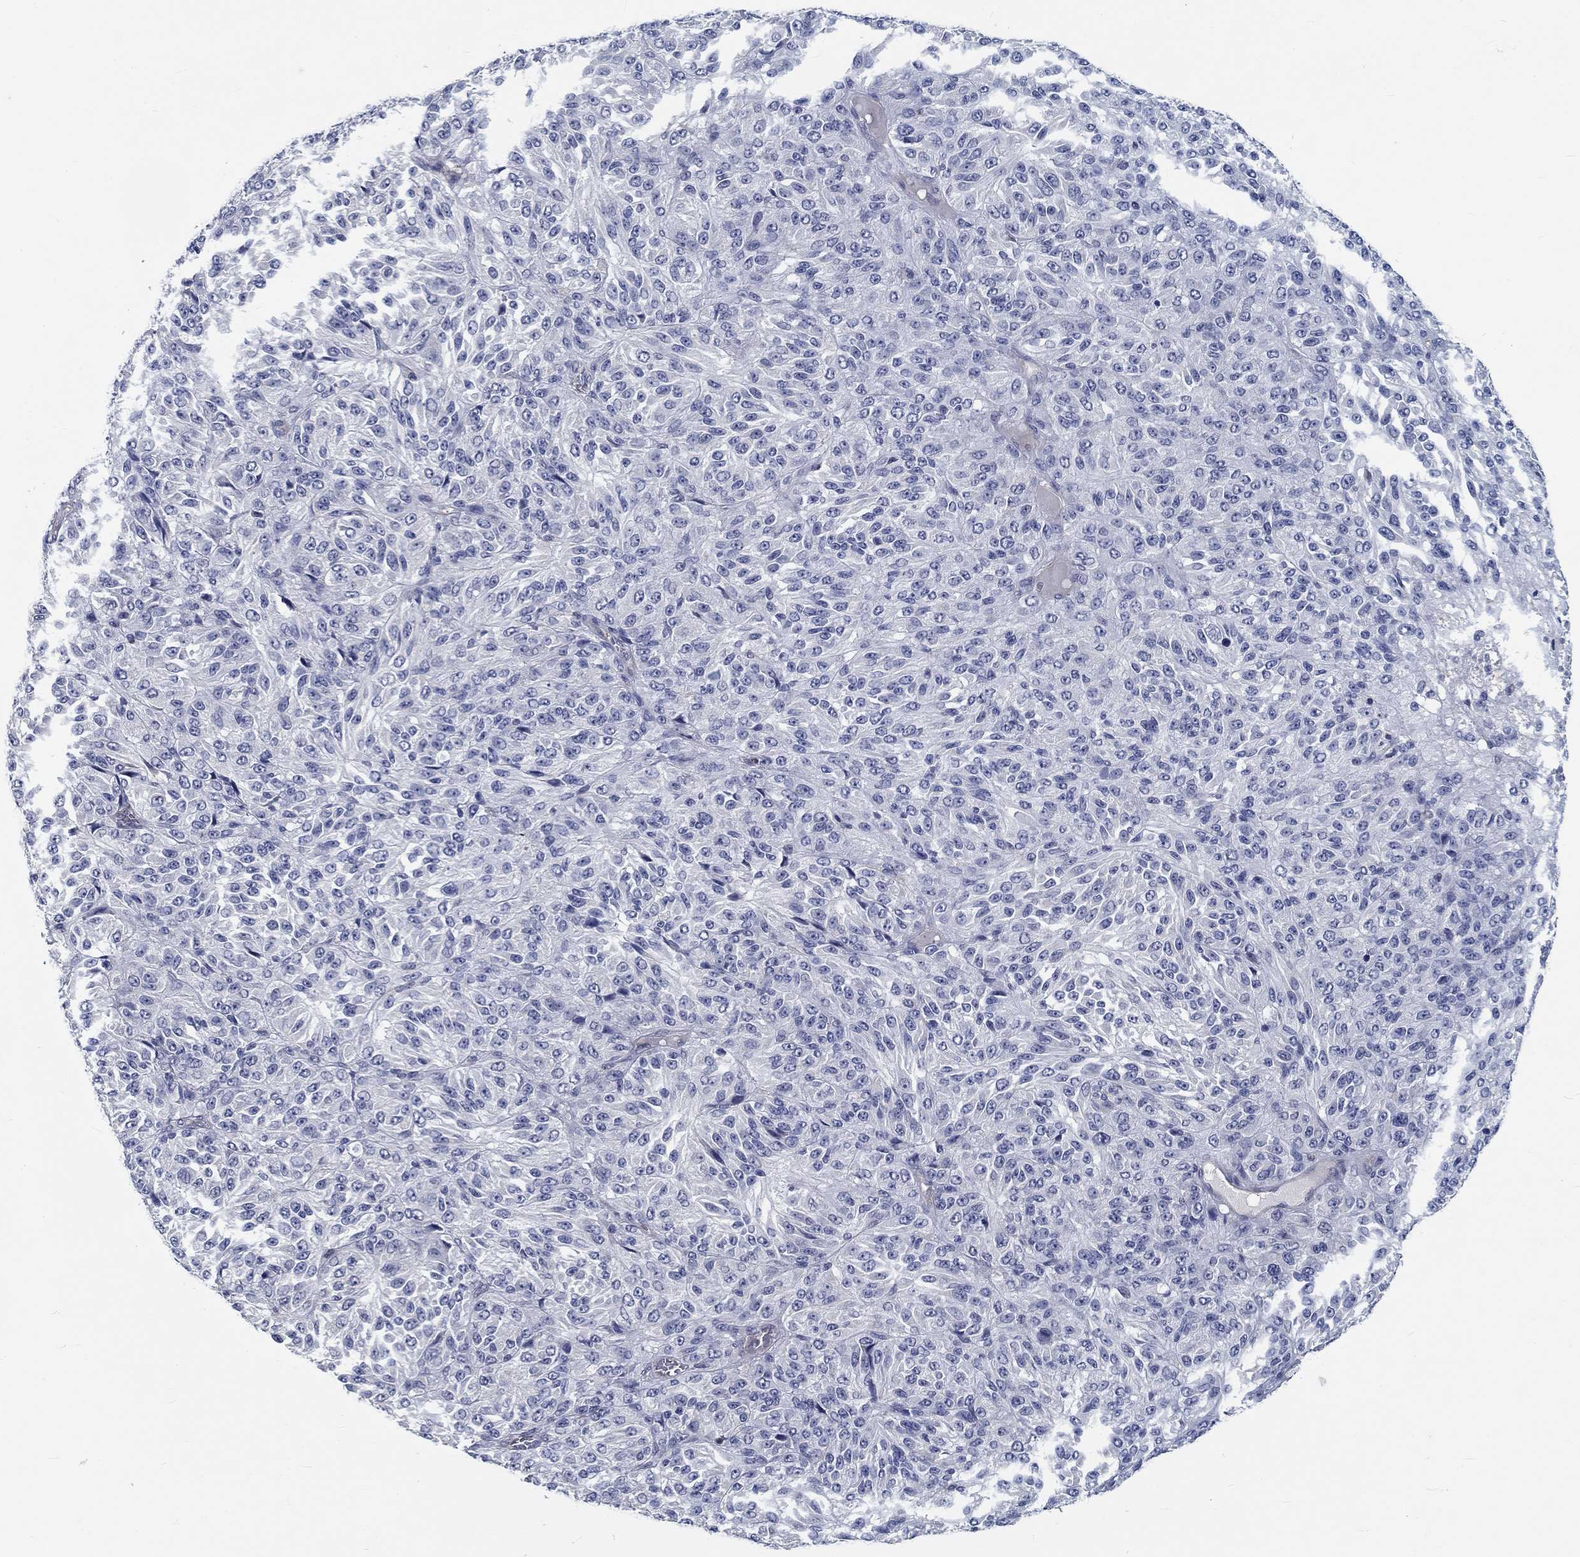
{"staining": {"intensity": "negative", "quantity": "none", "location": "none"}, "tissue": "melanoma", "cell_type": "Tumor cells", "image_type": "cancer", "snomed": [{"axis": "morphology", "description": "Malignant melanoma, Metastatic site"}, {"axis": "topography", "description": "Brain"}], "caption": "Photomicrograph shows no protein staining in tumor cells of melanoma tissue.", "gene": "MYBPC1", "patient": {"sex": "female", "age": 56}}